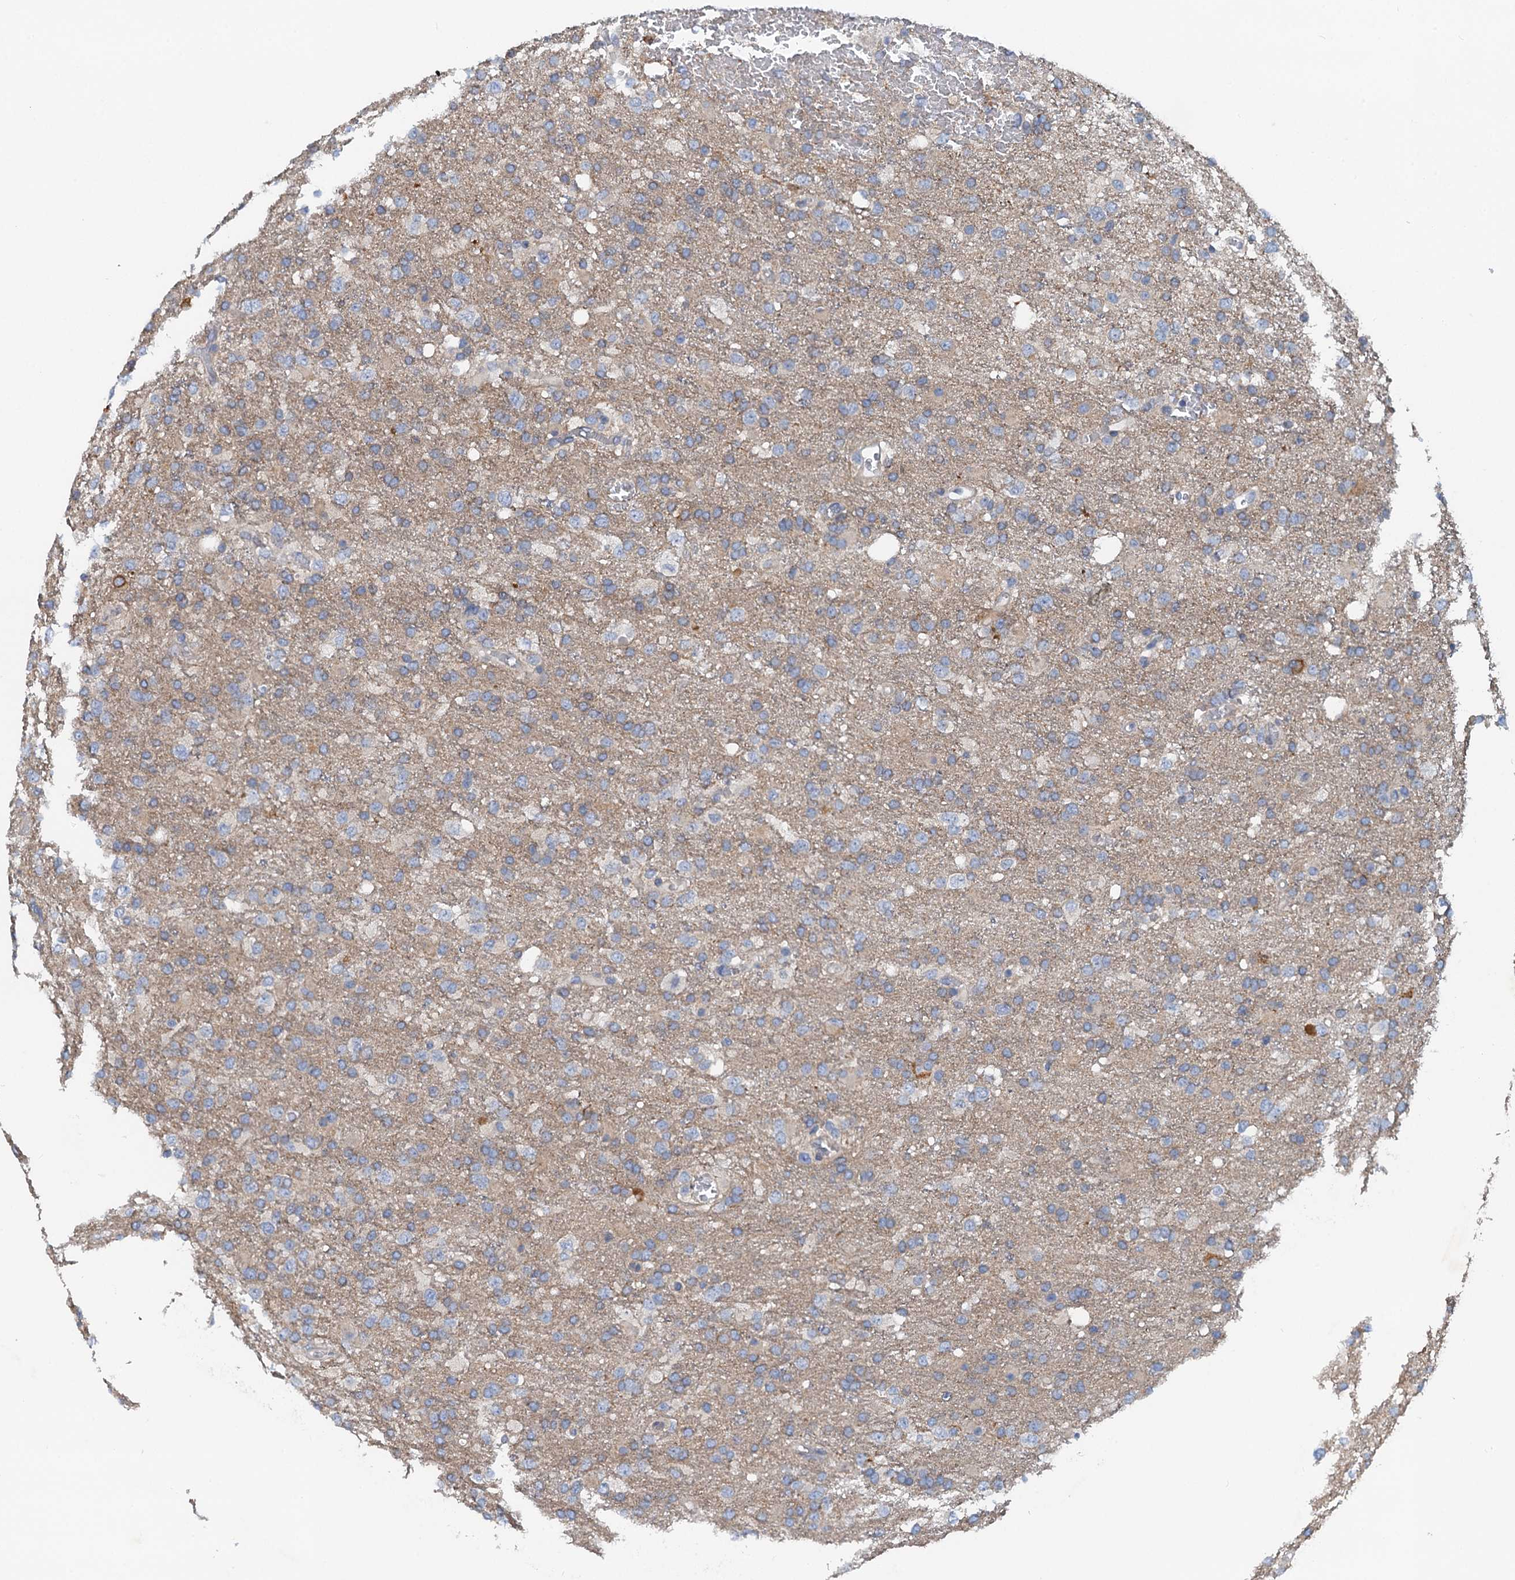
{"staining": {"intensity": "weak", "quantity": ">75%", "location": "cytoplasmic/membranous"}, "tissue": "glioma", "cell_type": "Tumor cells", "image_type": "cancer", "snomed": [{"axis": "morphology", "description": "Glioma, malignant, High grade"}, {"axis": "topography", "description": "Brain"}], "caption": "This is an image of immunohistochemistry staining of glioma, which shows weak expression in the cytoplasmic/membranous of tumor cells.", "gene": "NBEA", "patient": {"sex": "female", "age": 74}}